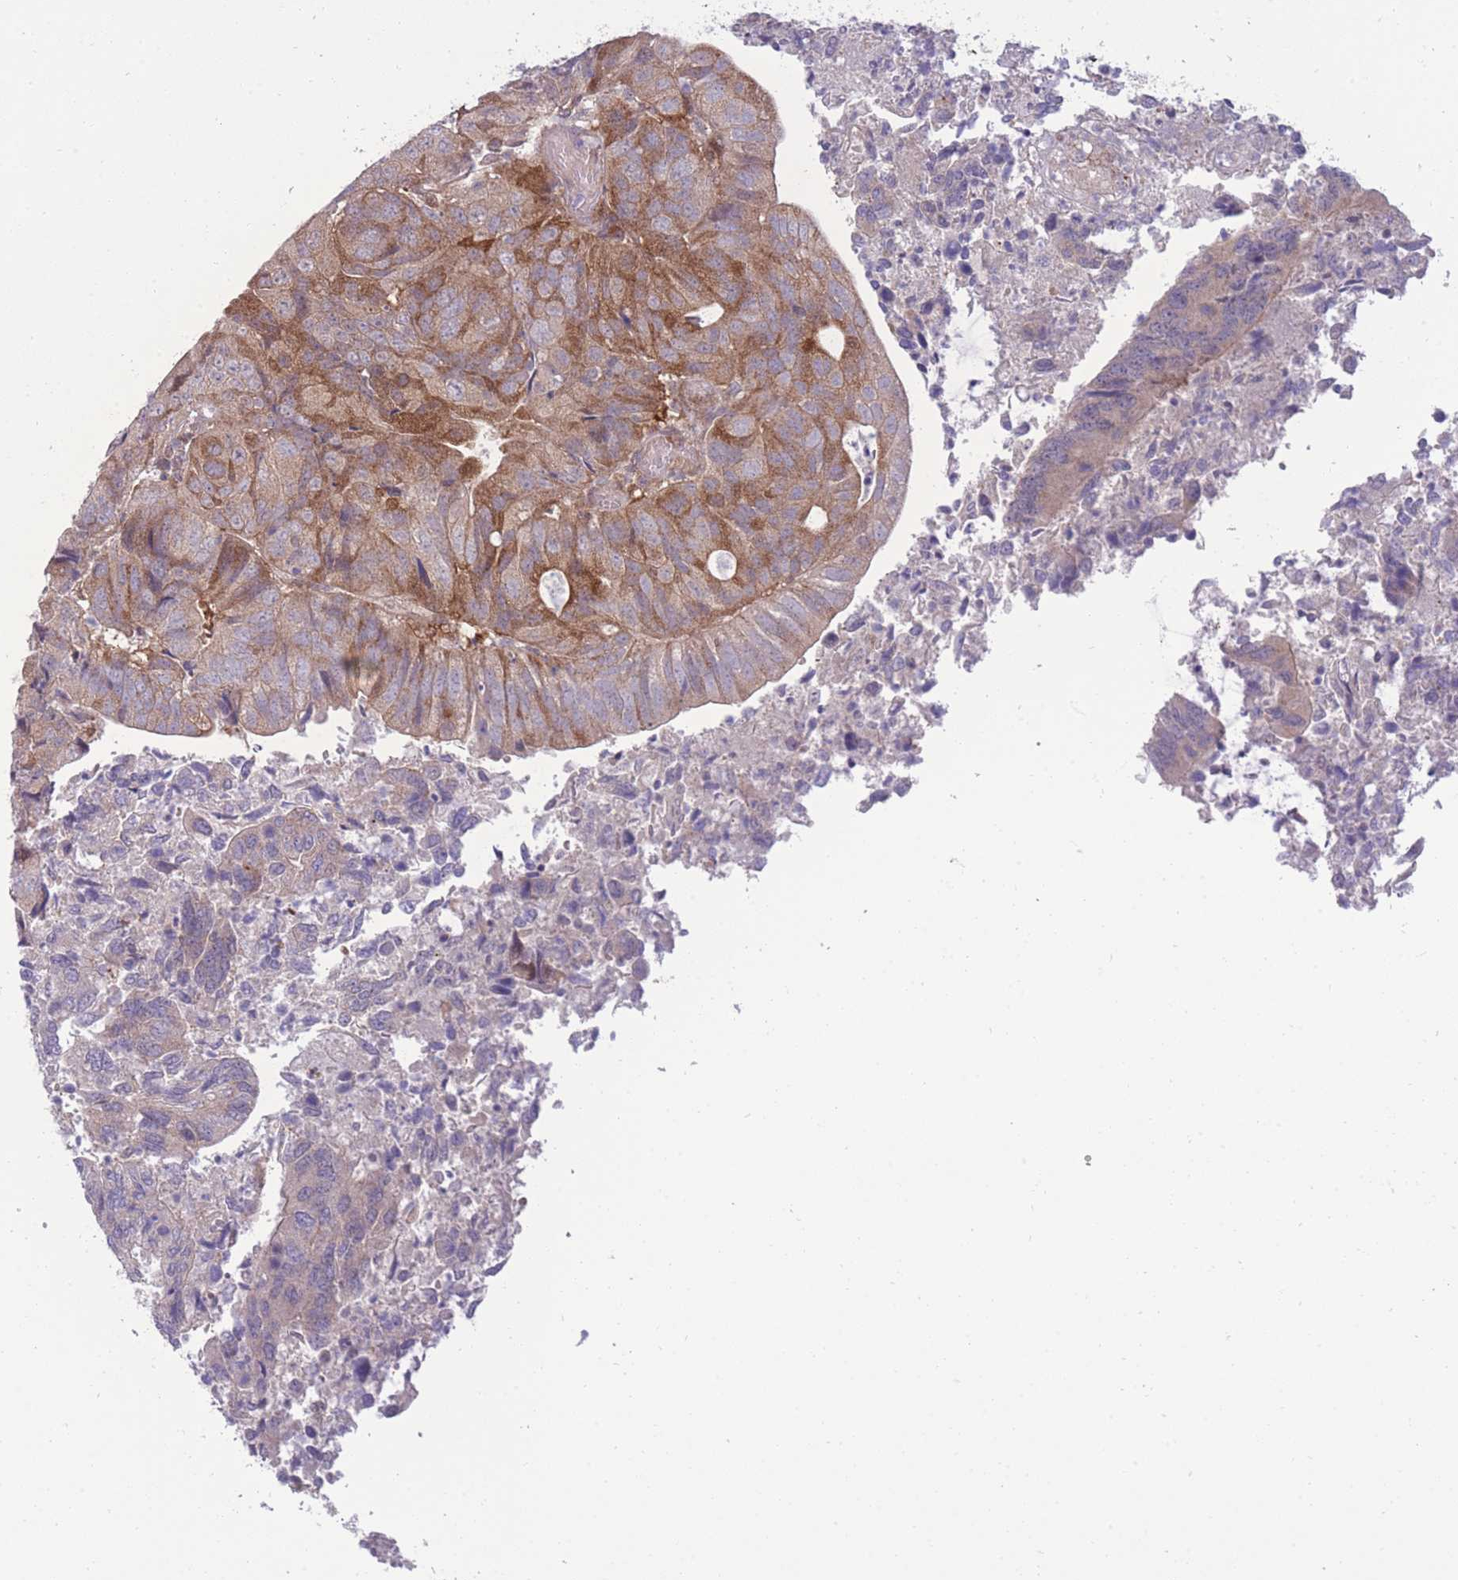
{"staining": {"intensity": "moderate", "quantity": "25%-75%", "location": "cytoplasmic/membranous"}, "tissue": "colorectal cancer", "cell_type": "Tumor cells", "image_type": "cancer", "snomed": [{"axis": "morphology", "description": "Adenocarcinoma, NOS"}, {"axis": "topography", "description": "Colon"}], "caption": "About 25%-75% of tumor cells in colorectal adenocarcinoma show moderate cytoplasmic/membranous protein positivity as visualized by brown immunohistochemical staining.", "gene": "RIC8A", "patient": {"sex": "female", "age": 67}}